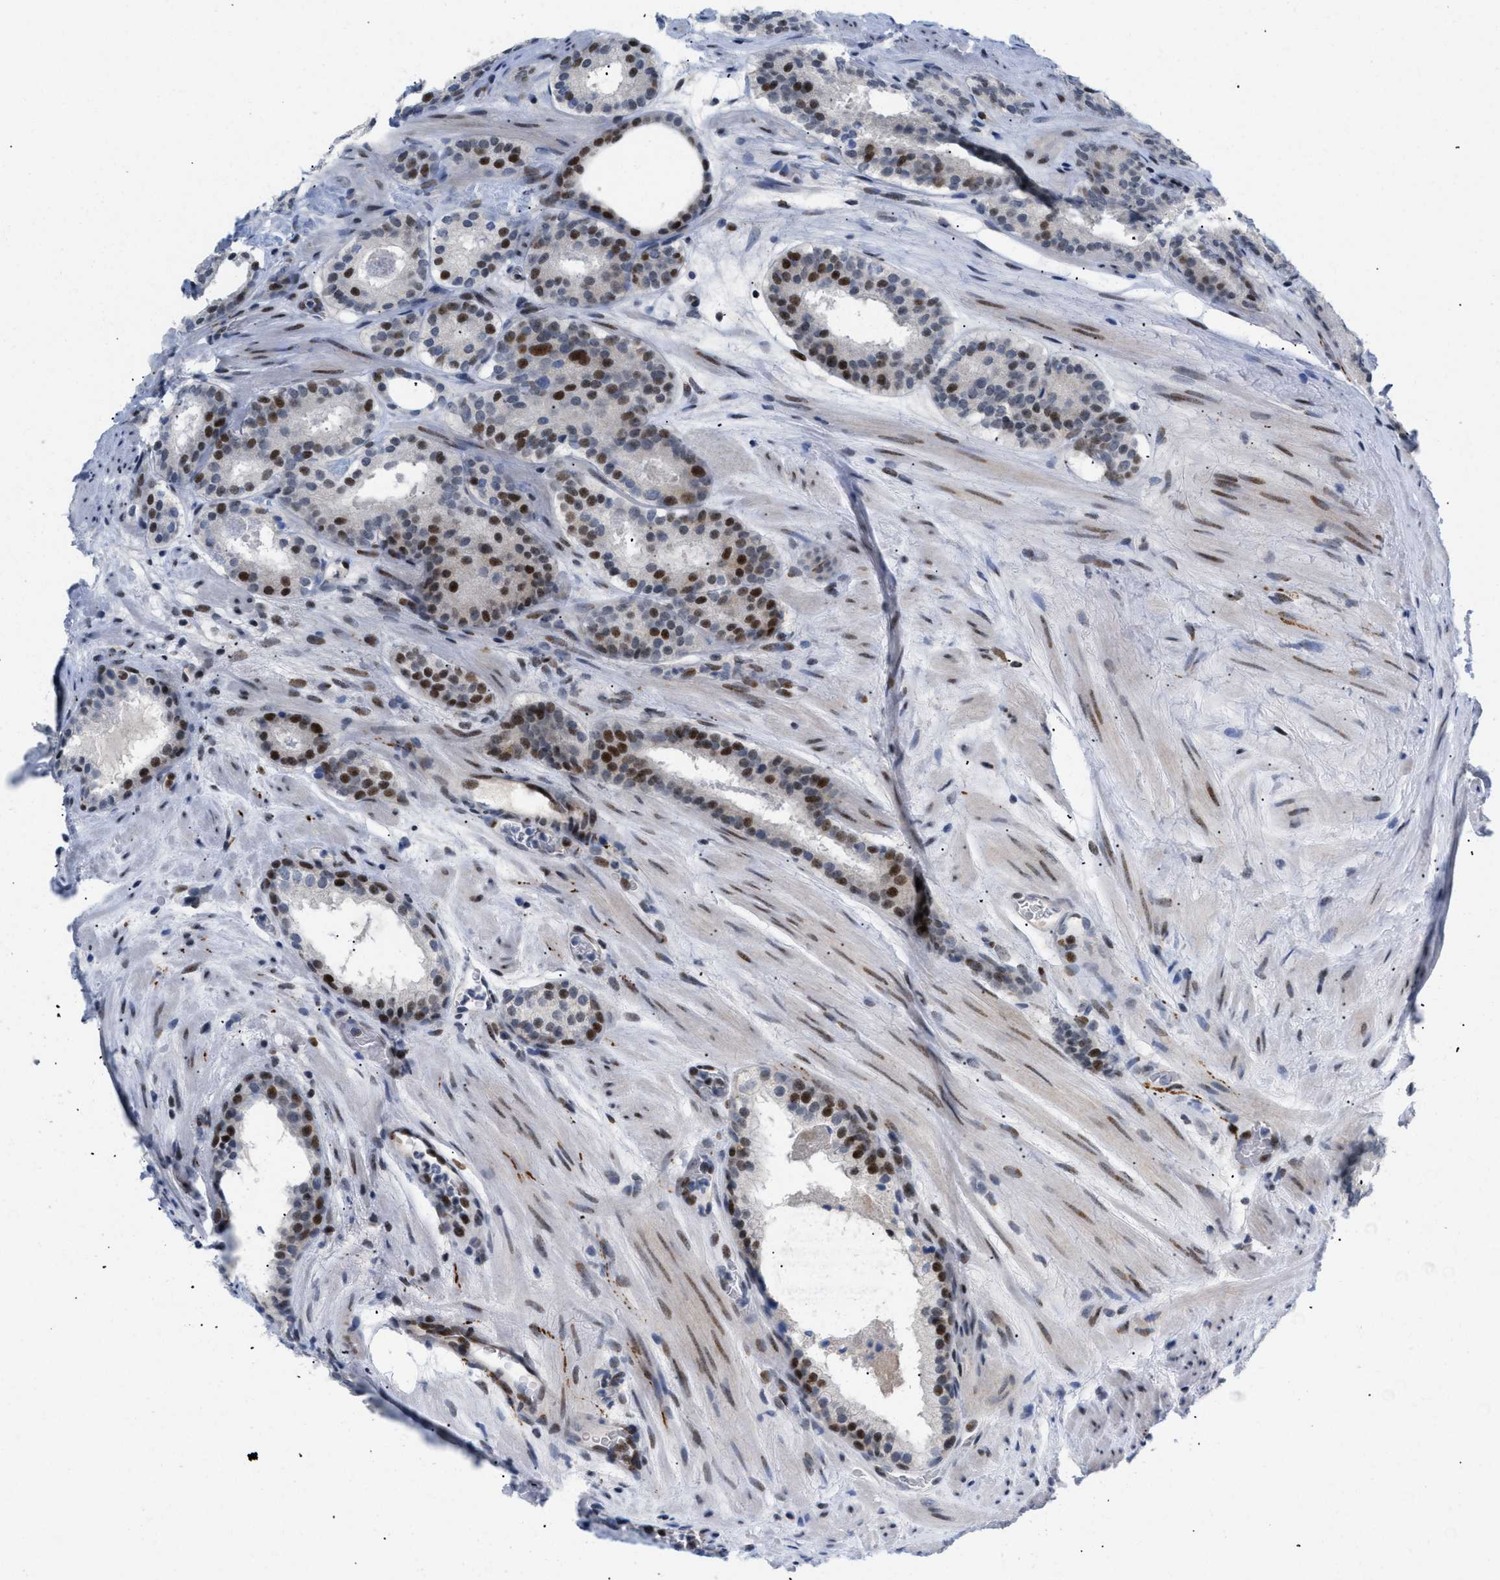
{"staining": {"intensity": "strong", "quantity": ">75%", "location": "nuclear"}, "tissue": "prostate cancer", "cell_type": "Tumor cells", "image_type": "cancer", "snomed": [{"axis": "morphology", "description": "Adenocarcinoma, Low grade"}, {"axis": "topography", "description": "Prostate"}], "caption": "Prostate adenocarcinoma (low-grade) stained with a brown dye shows strong nuclear positive staining in approximately >75% of tumor cells.", "gene": "MED1", "patient": {"sex": "male", "age": 69}}